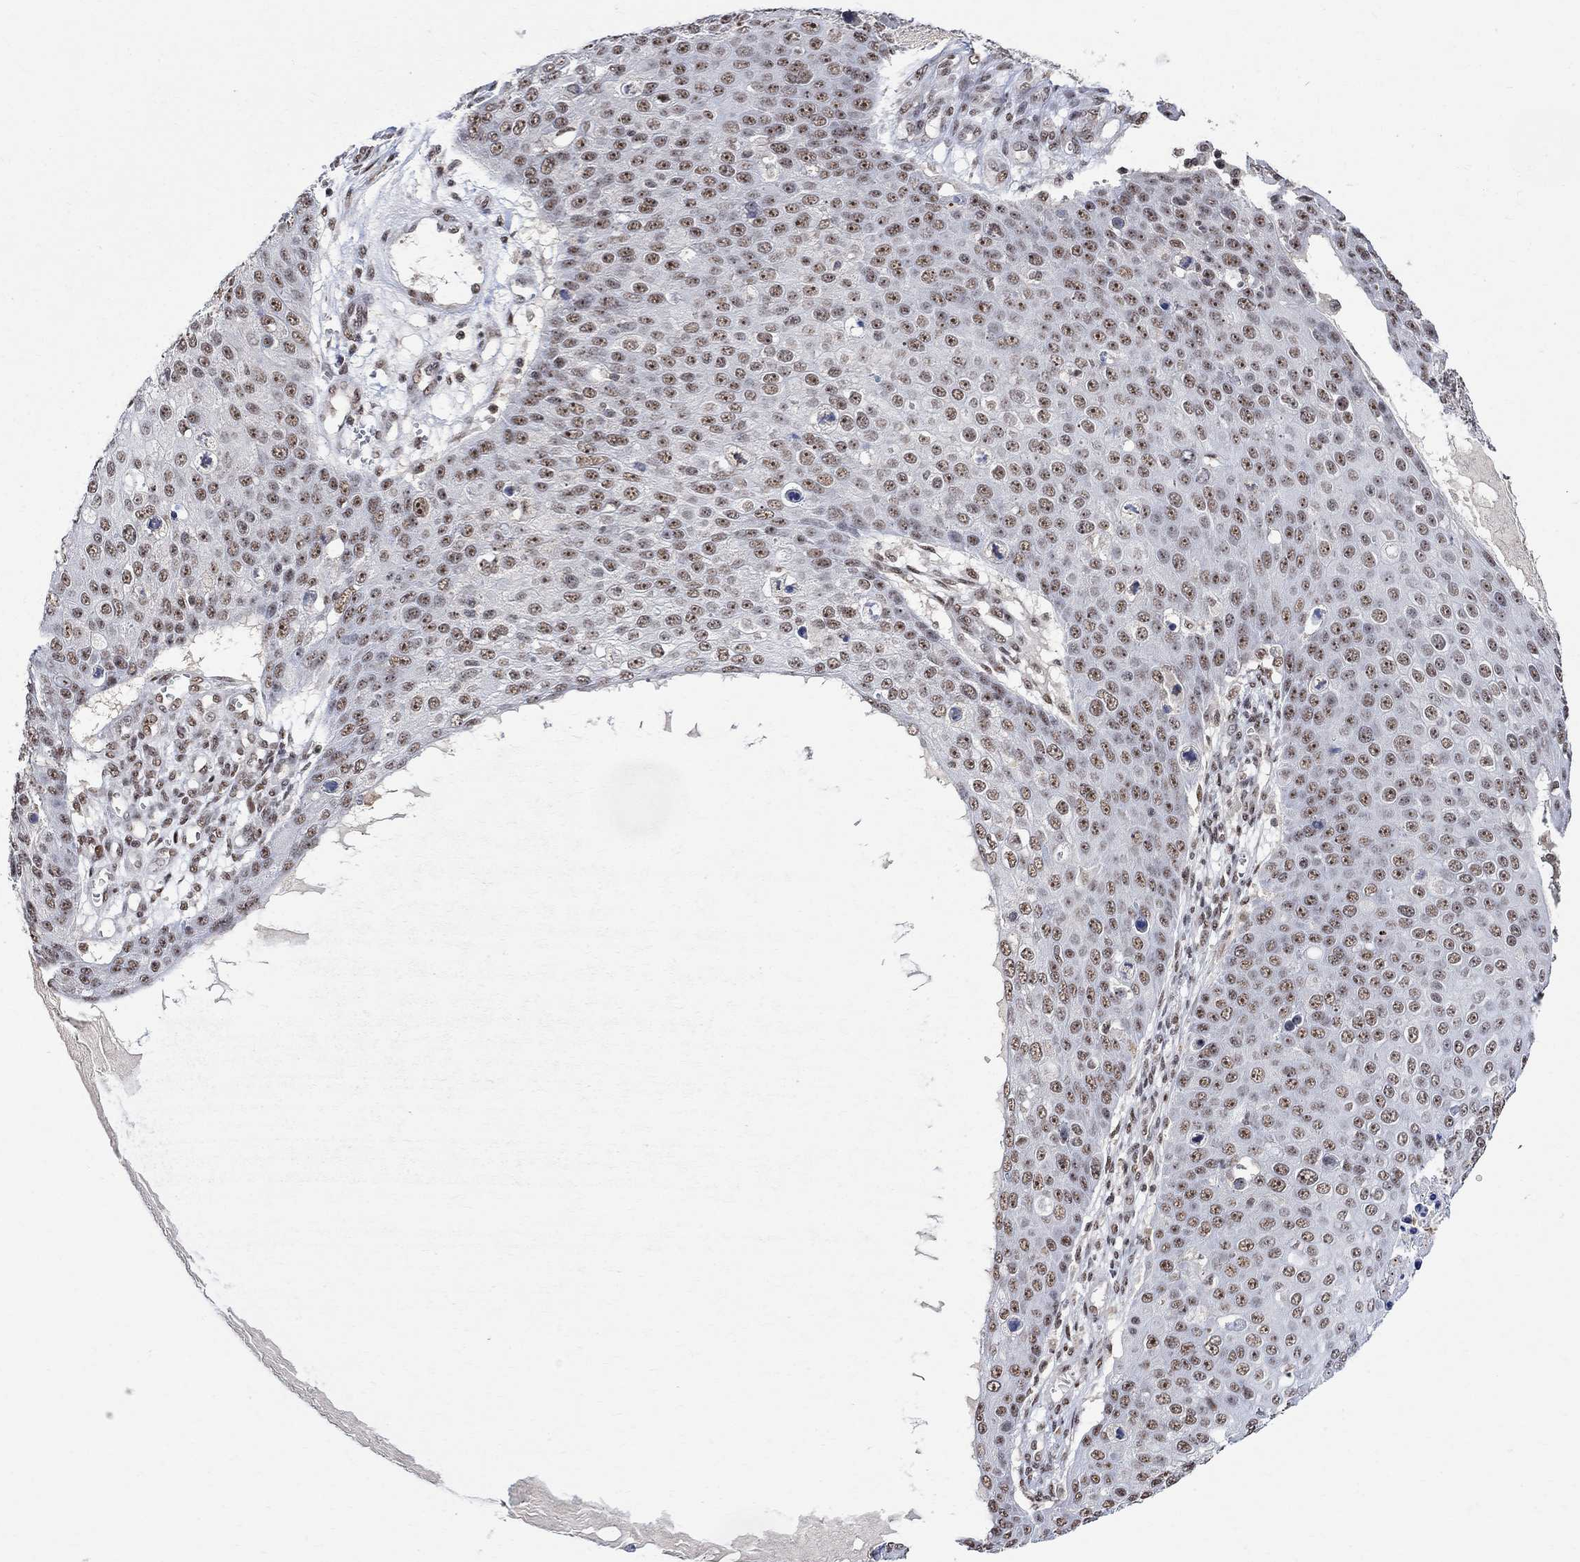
{"staining": {"intensity": "moderate", "quantity": ">75%", "location": "nuclear"}, "tissue": "skin cancer", "cell_type": "Tumor cells", "image_type": "cancer", "snomed": [{"axis": "morphology", "description": "Squamous cell carcinoma, NOS"}, {"axis": "topography", "description": "Skin"}], "caption": "A brown stain highlights moderate nuclear staining of a protein in skin squamous cell carcinoma tumor cells. (Stains: DAB (3,3'-diaminobenzidine) in brown, nuclei in blue, Microscopy: brightfield microscopy at high magnification).", "gene": "E4F1", "patient": {"sex": "male", "age": 71}}